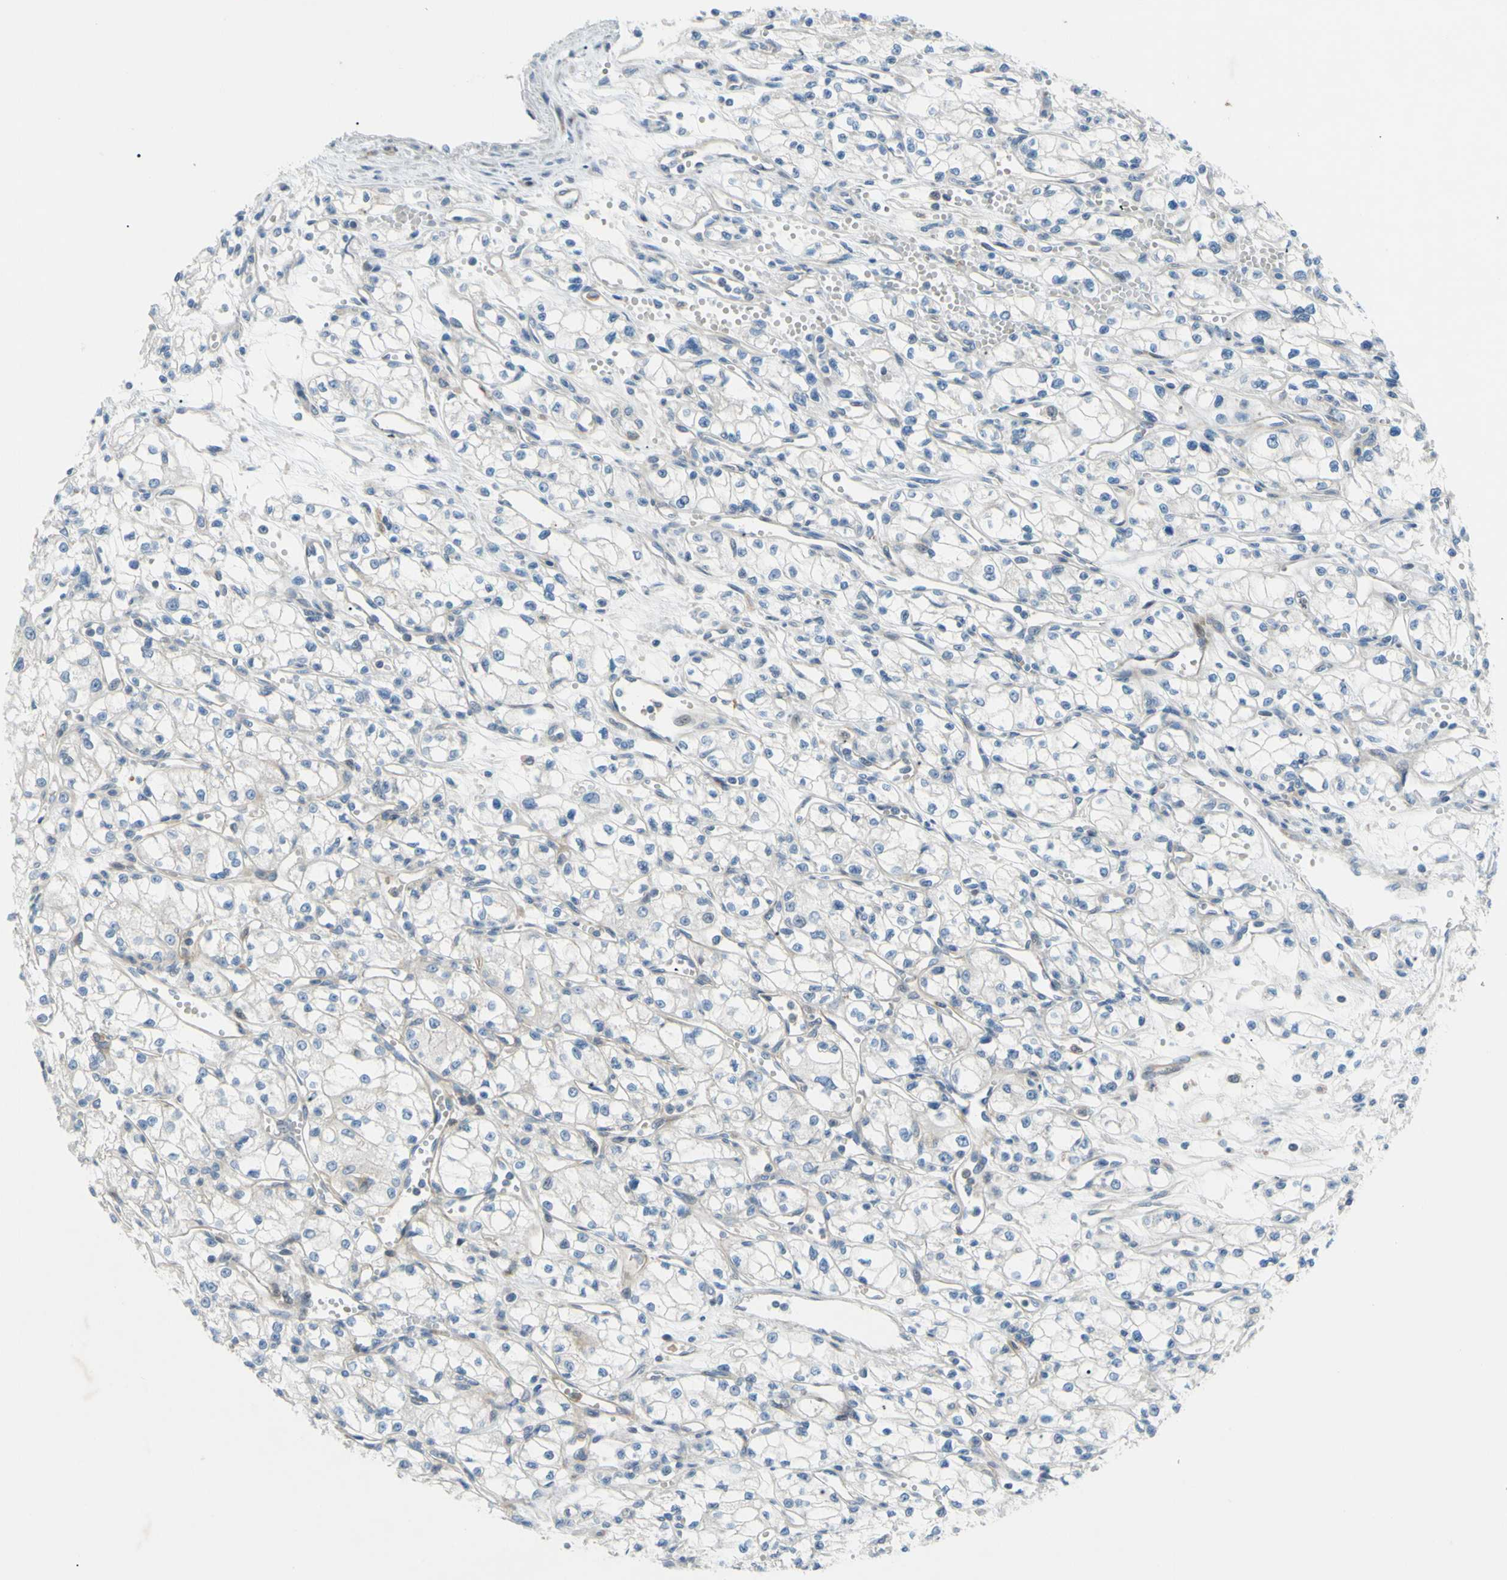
{"staining": {"intensity": "negative", "quantity": "none", "location": "none"}, "tissue": "renal cancer", "cell_type": "Tumor cells", "image_type": "cancer", "snomed": [{"axis": "morphology", "description": "Normal tissue, NOS"}, {"axis": "morphology", "description": "Adenocarcinoma, NOS"}, {"axis": "topography", "description": "Kidney"}], "caption": "High power microscopy micrograph of an IHC histopathology image of renal cancer (adenocarcinoma), revealing no significant staining in tumor cells. (Brightfield microscopy of DAB immunohistochemistry at high magnification).", "gene": "PAK2", "patient": {"sex": "male", "age": 59}}